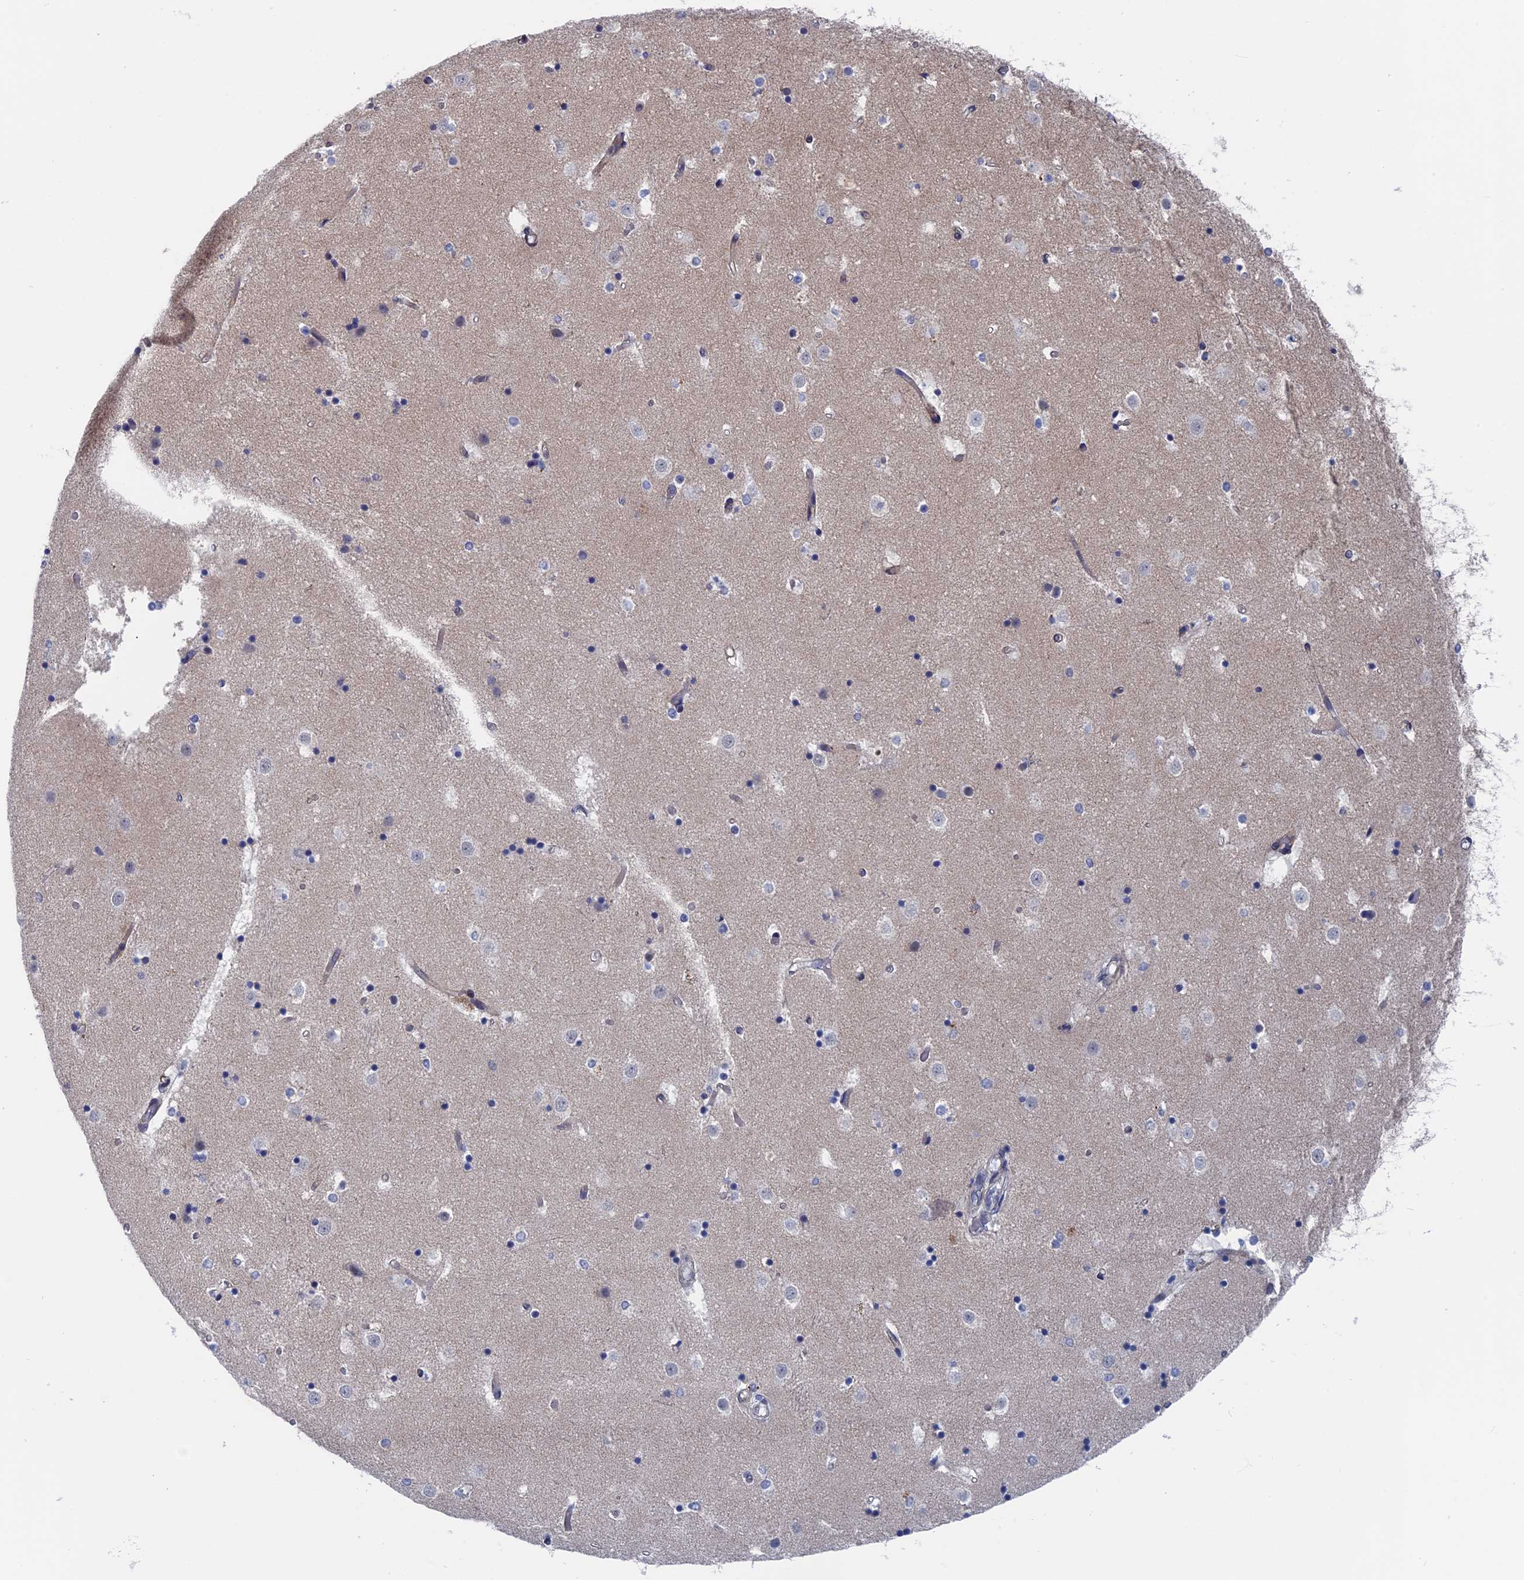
{"staining": {"intensity": "negative", "quantity": "none", "location": "none"}, "tissue": "caudate", "cell_type": "Glial cells", "image_type": "normal", "snomed": [{"axis": "morphology", "description": "Normal tissue, NOS"}, {"axis": "topography", "description": "Lateral ventricle wall"}], "caption": "A high-resolution histopathology image shows immunohistochemistry (IHC) staining of normal caudate, which demonstrates no significant staining in glial cells.", "gene": "MARCHF3", "patient": {"sex": "female", "age": 52}}